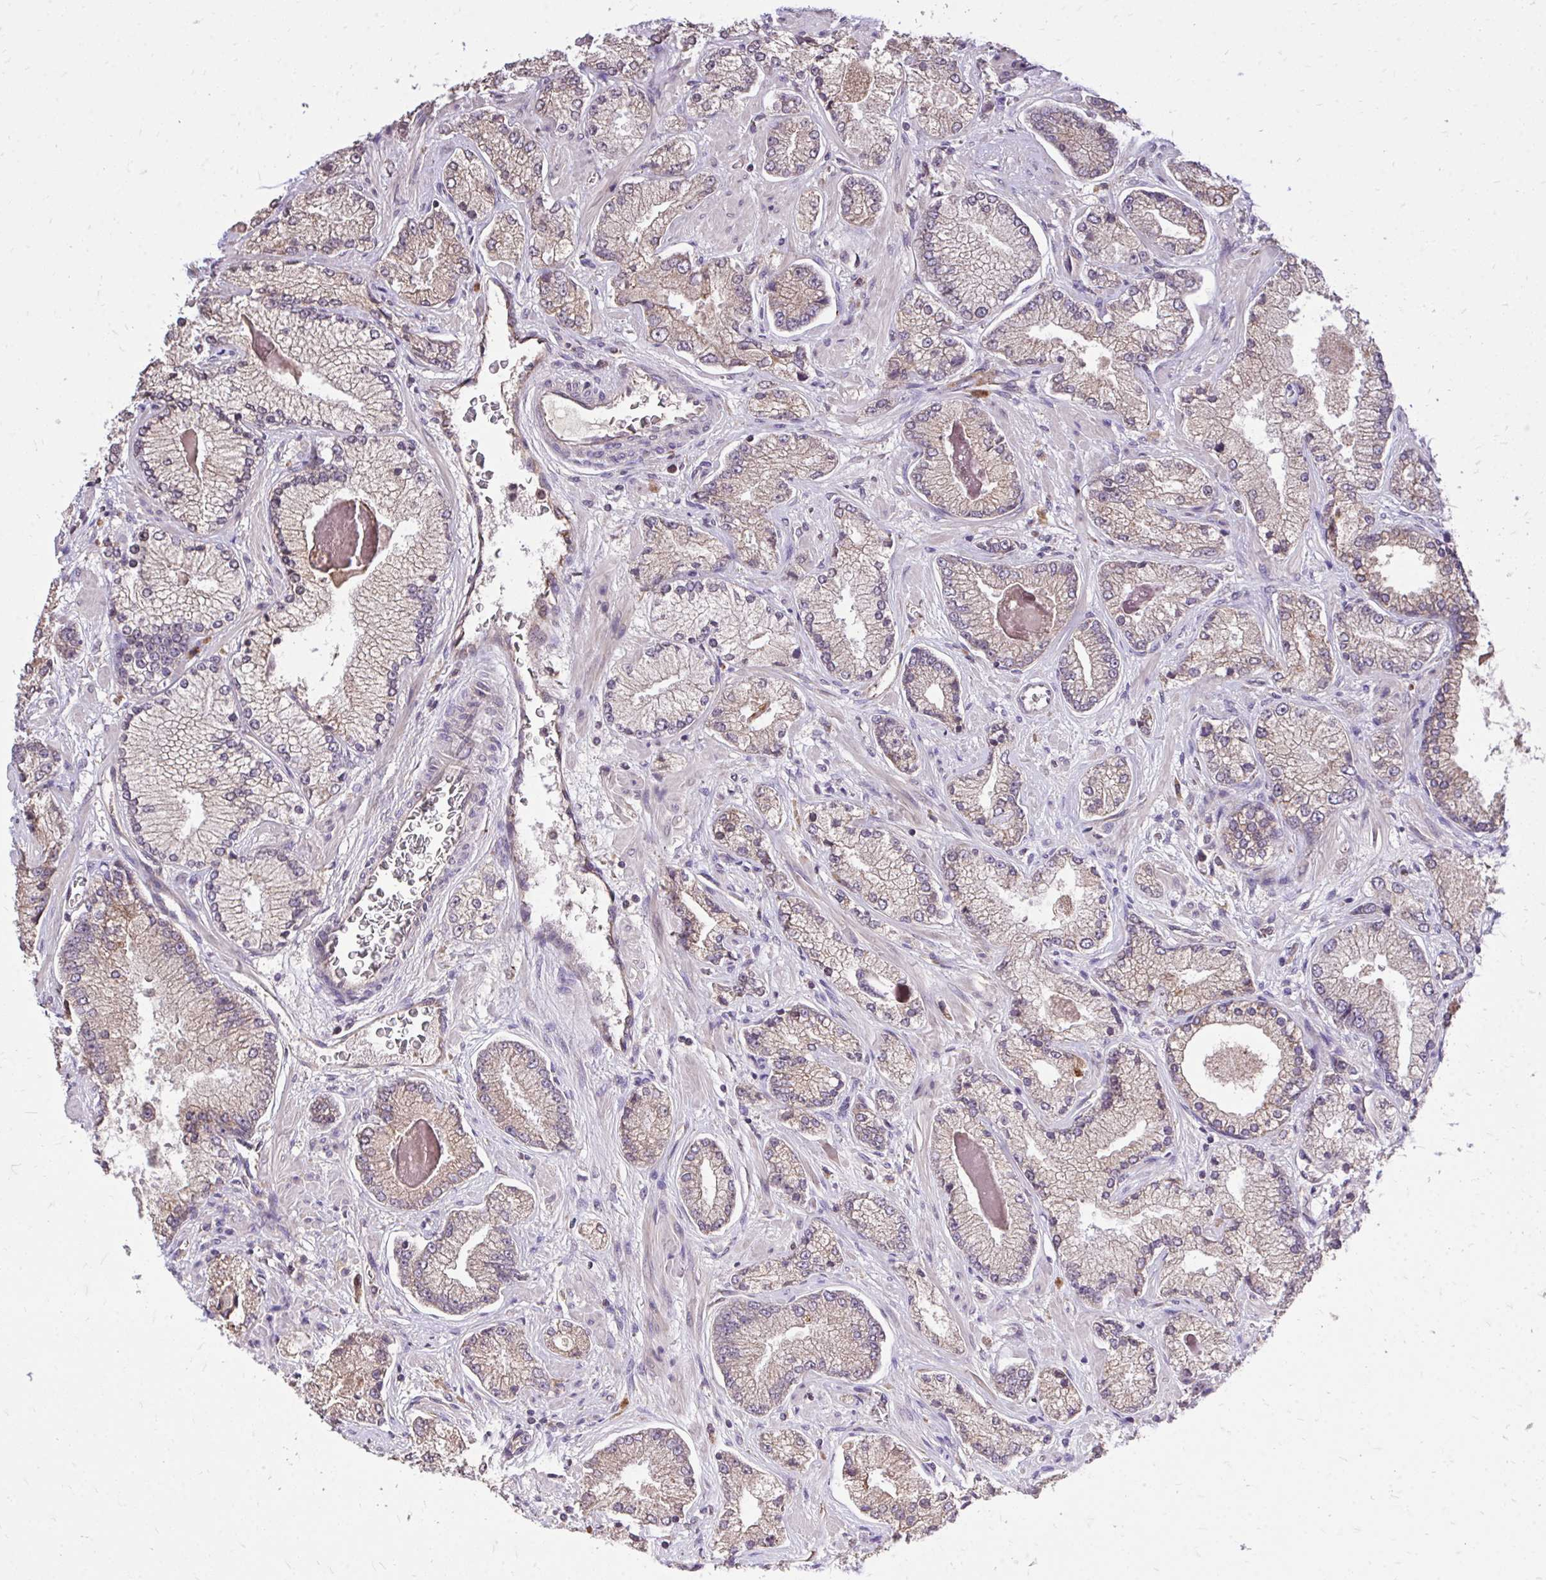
{"staining": {"intensity": "weak", "quantity": "25%-75%", "location": "cytoplasmic/membranous"}, "tissue": "prostate cancer", "cell_type": "Tumor cells", "image_type": "cancer", "snomed": [{"axis": "morphology", "description": "Normal tissue, NOS"}, {"axis": "morphology", "description": "Adenocarcinoma, High grade"}, {"axis": "topography", "description": "Prostate"}, {"axis": "topography", "description": "Peripheral nerve tissue"}], "caption": "Immunohistochemical staining of human prostate cancer exhibits weak cytoplasmic/membranous protein positivity in about 25%-75% of tumor cells.", "gene": "METTL9", "patient": {"sex": "male", "age": 68}}